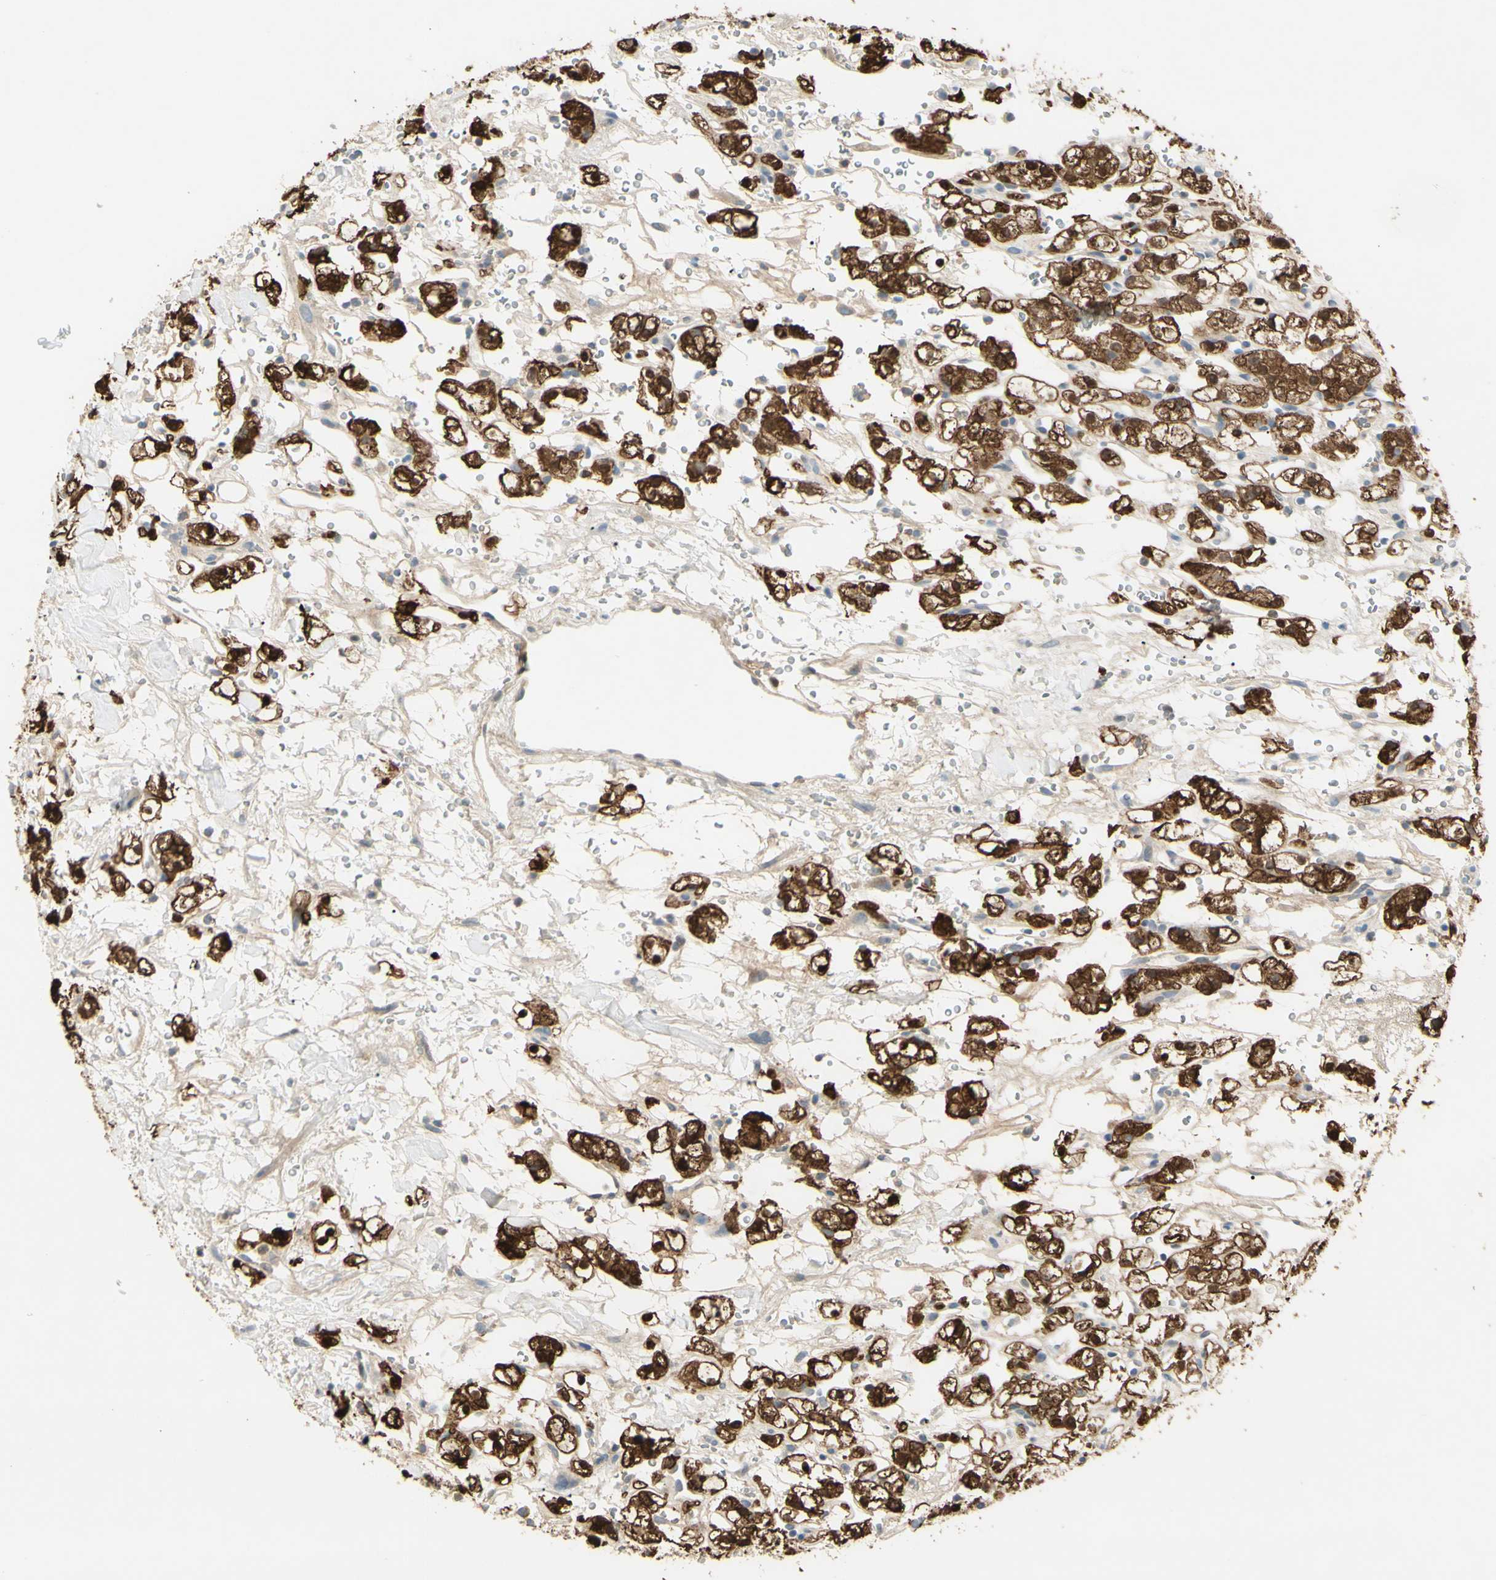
{"staining": {"intensity": "strong", "quantity": ">75%", "location": "cytoplasmic/membranous"}, "tissue": "renal cancer", "cell_type": "Tumor cells", "image_type": "cancer", "snomed": [{"axis": "morphology", "description": "Adenocarcinoma, NOS"}, {"axis": "topography", "description": "Kidney"}], "caption": "Renal cancer stained for a protein exhibits strong cytoplasmic/membranous positivity in tumor cells.", "gene": "C1orf159", "patient": {"sex": "male", "age": 61}}